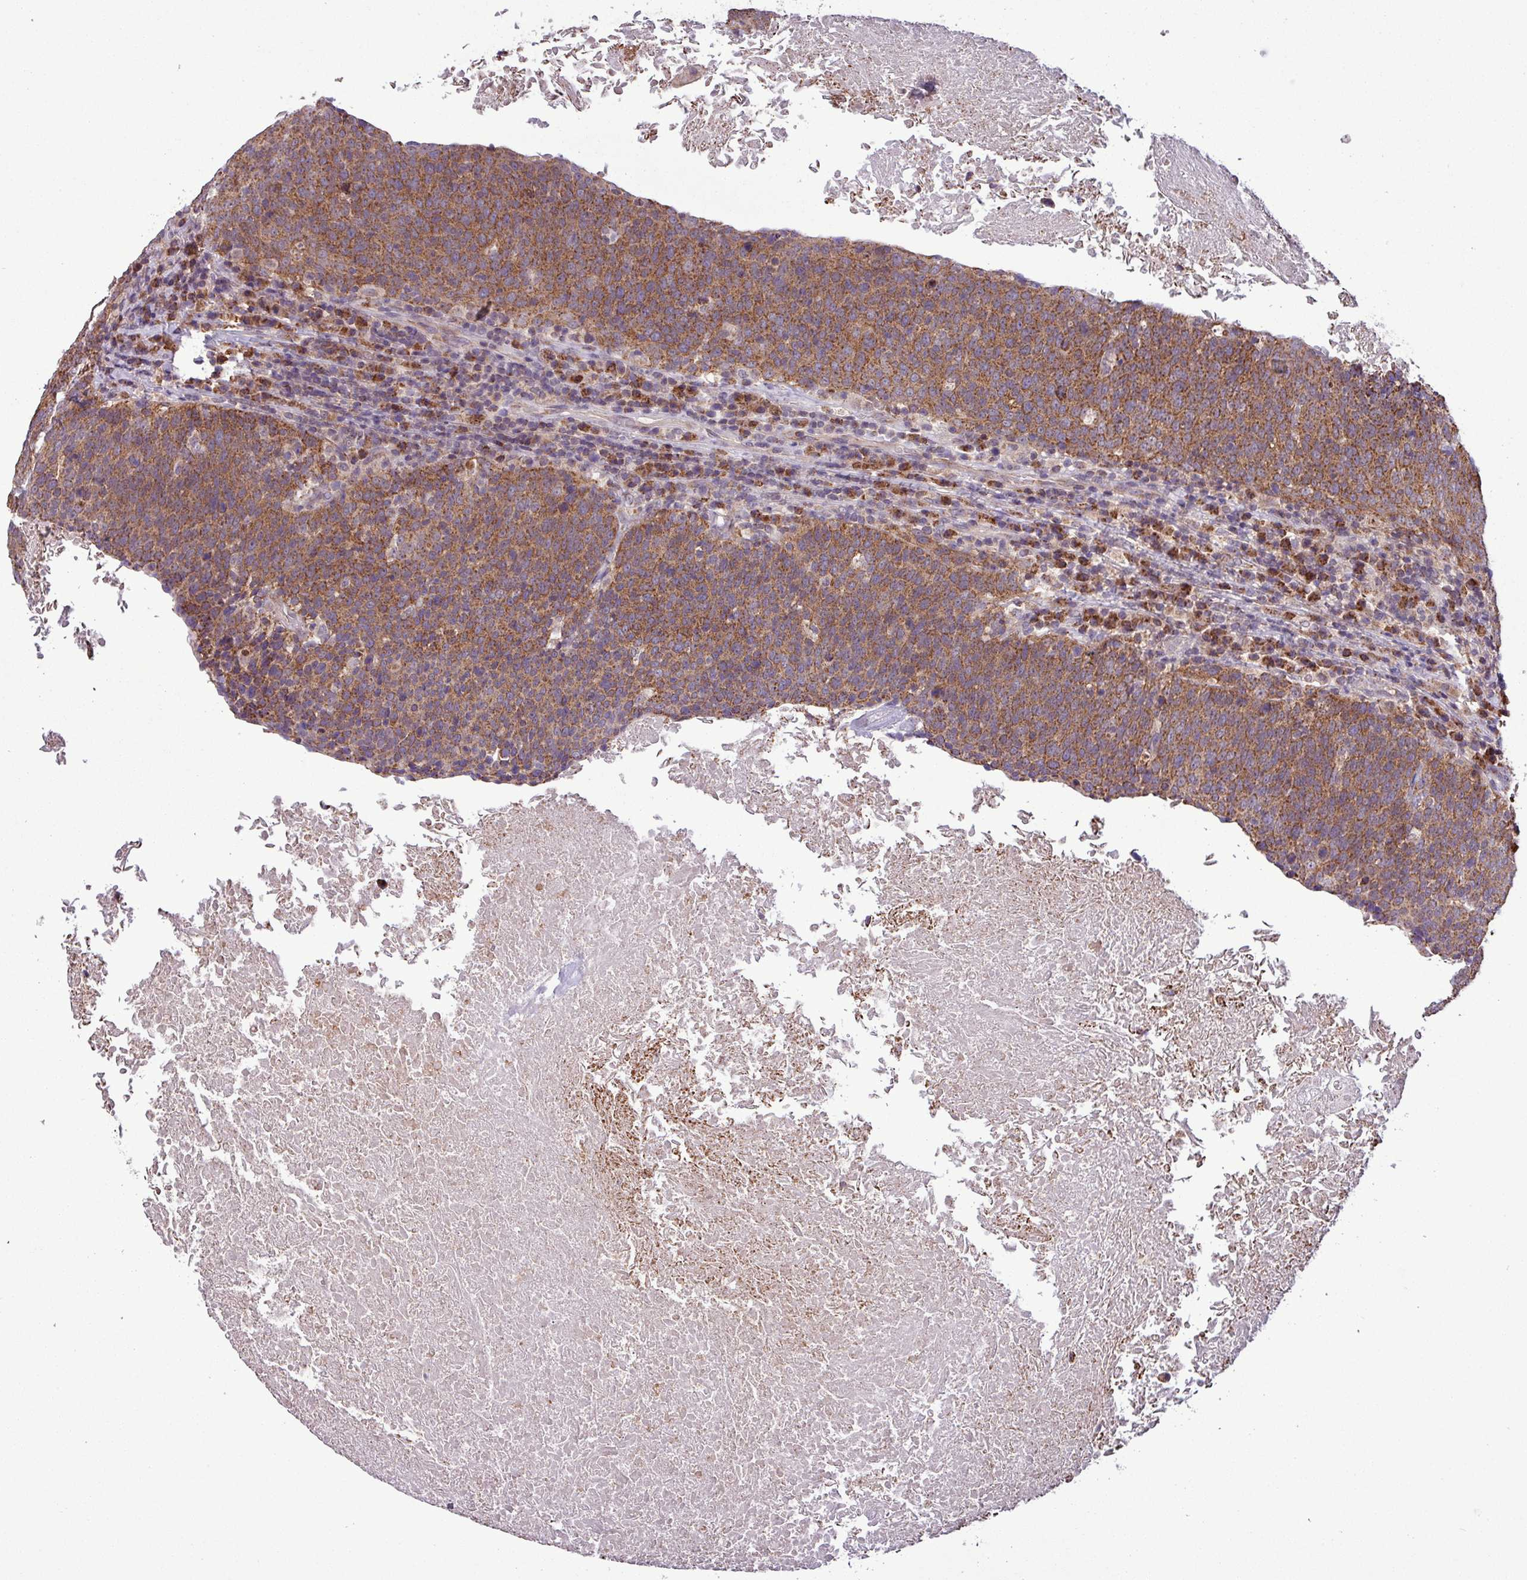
{"staining": {"intensity": "moderate", "quantity": ">75%", "location": "cytoplasmic/membranous"}, "tissue": "head and neck cancer", "cell_type": "Tumor cells", "image_type": "cancer", "snomed": [{"axis": "morphology", "description": "Squamous cell carcinoma, NOS"}, {"axis": "morphology", "description": "Squamous cell carcinoma, metastatic, NOS"}, {"axis": "topography", "description": "Lymph node"}, {"axis": "topography", "description": "Head-Neck"}], "caption": "Immunohistochemical staining of head and neck cancer (metastatic squamous cell carcinoma) exhibits medium levels of moderate cytoplasmic/membranous expression in approximately >75% of tumor cells. (DAB = brown stain, brightfield microscopy at high magnification).", "gene": "MCTP2", "patient": {"sex": "male", "age": 62}}